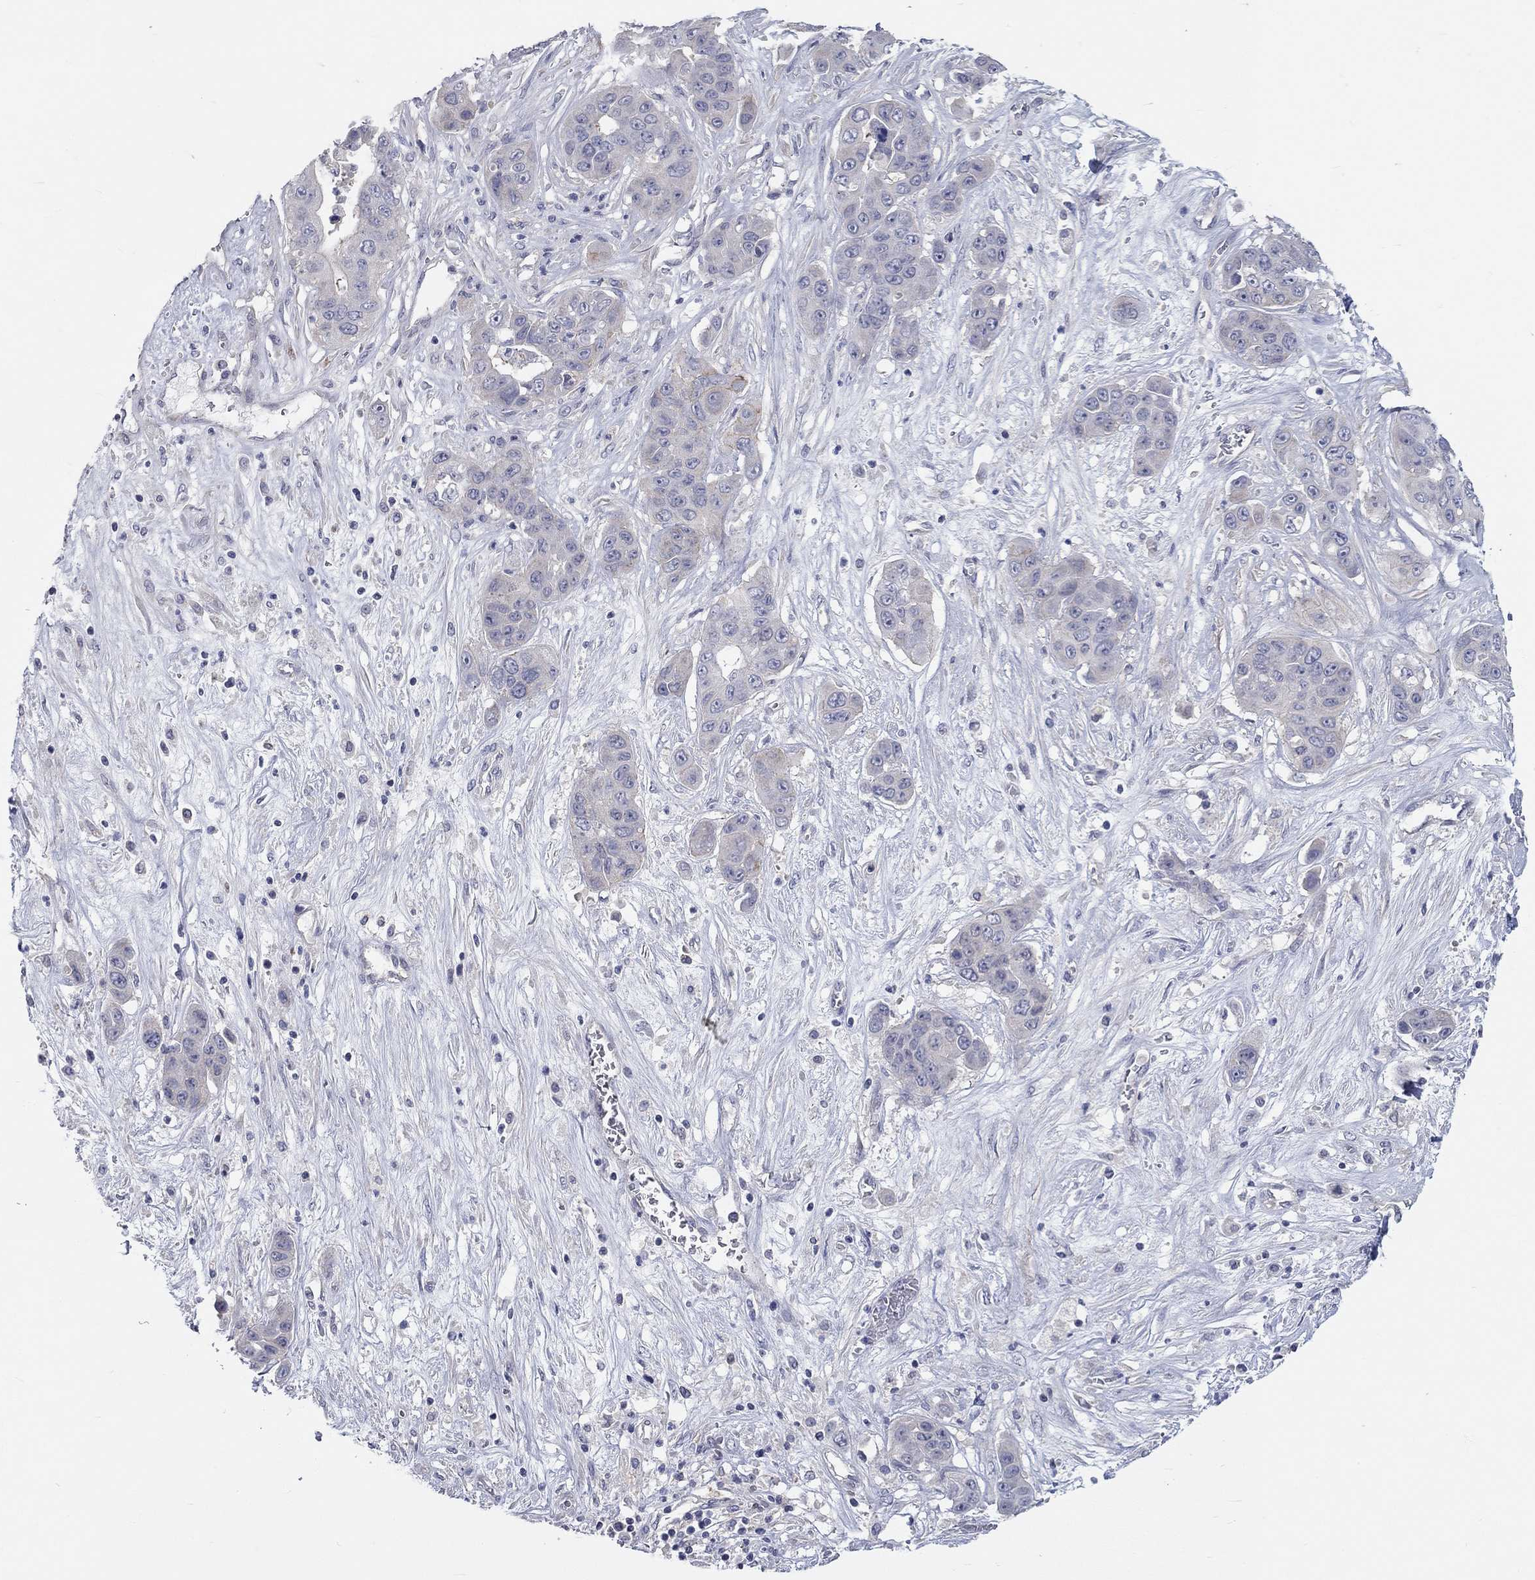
{"staining": {"intensity": "negative", "quantity": "none", "location": "none"}, "tissue": "liver cancer", "cell_type": "Tumor cells", "image_type": "cancer", "snomed": [{"axis": "morphology", "description": "Cholangiocarcinoma"}, {"axis": "topography", "description": "Liver"}], "caption": "A micrograph of liver cancer (cholangiocarcinoma) stained for a protein reveals no brown staining in tumor cells.", "gene": "PCDHGA10", "patient": {"sex": "female", "age": 52}}